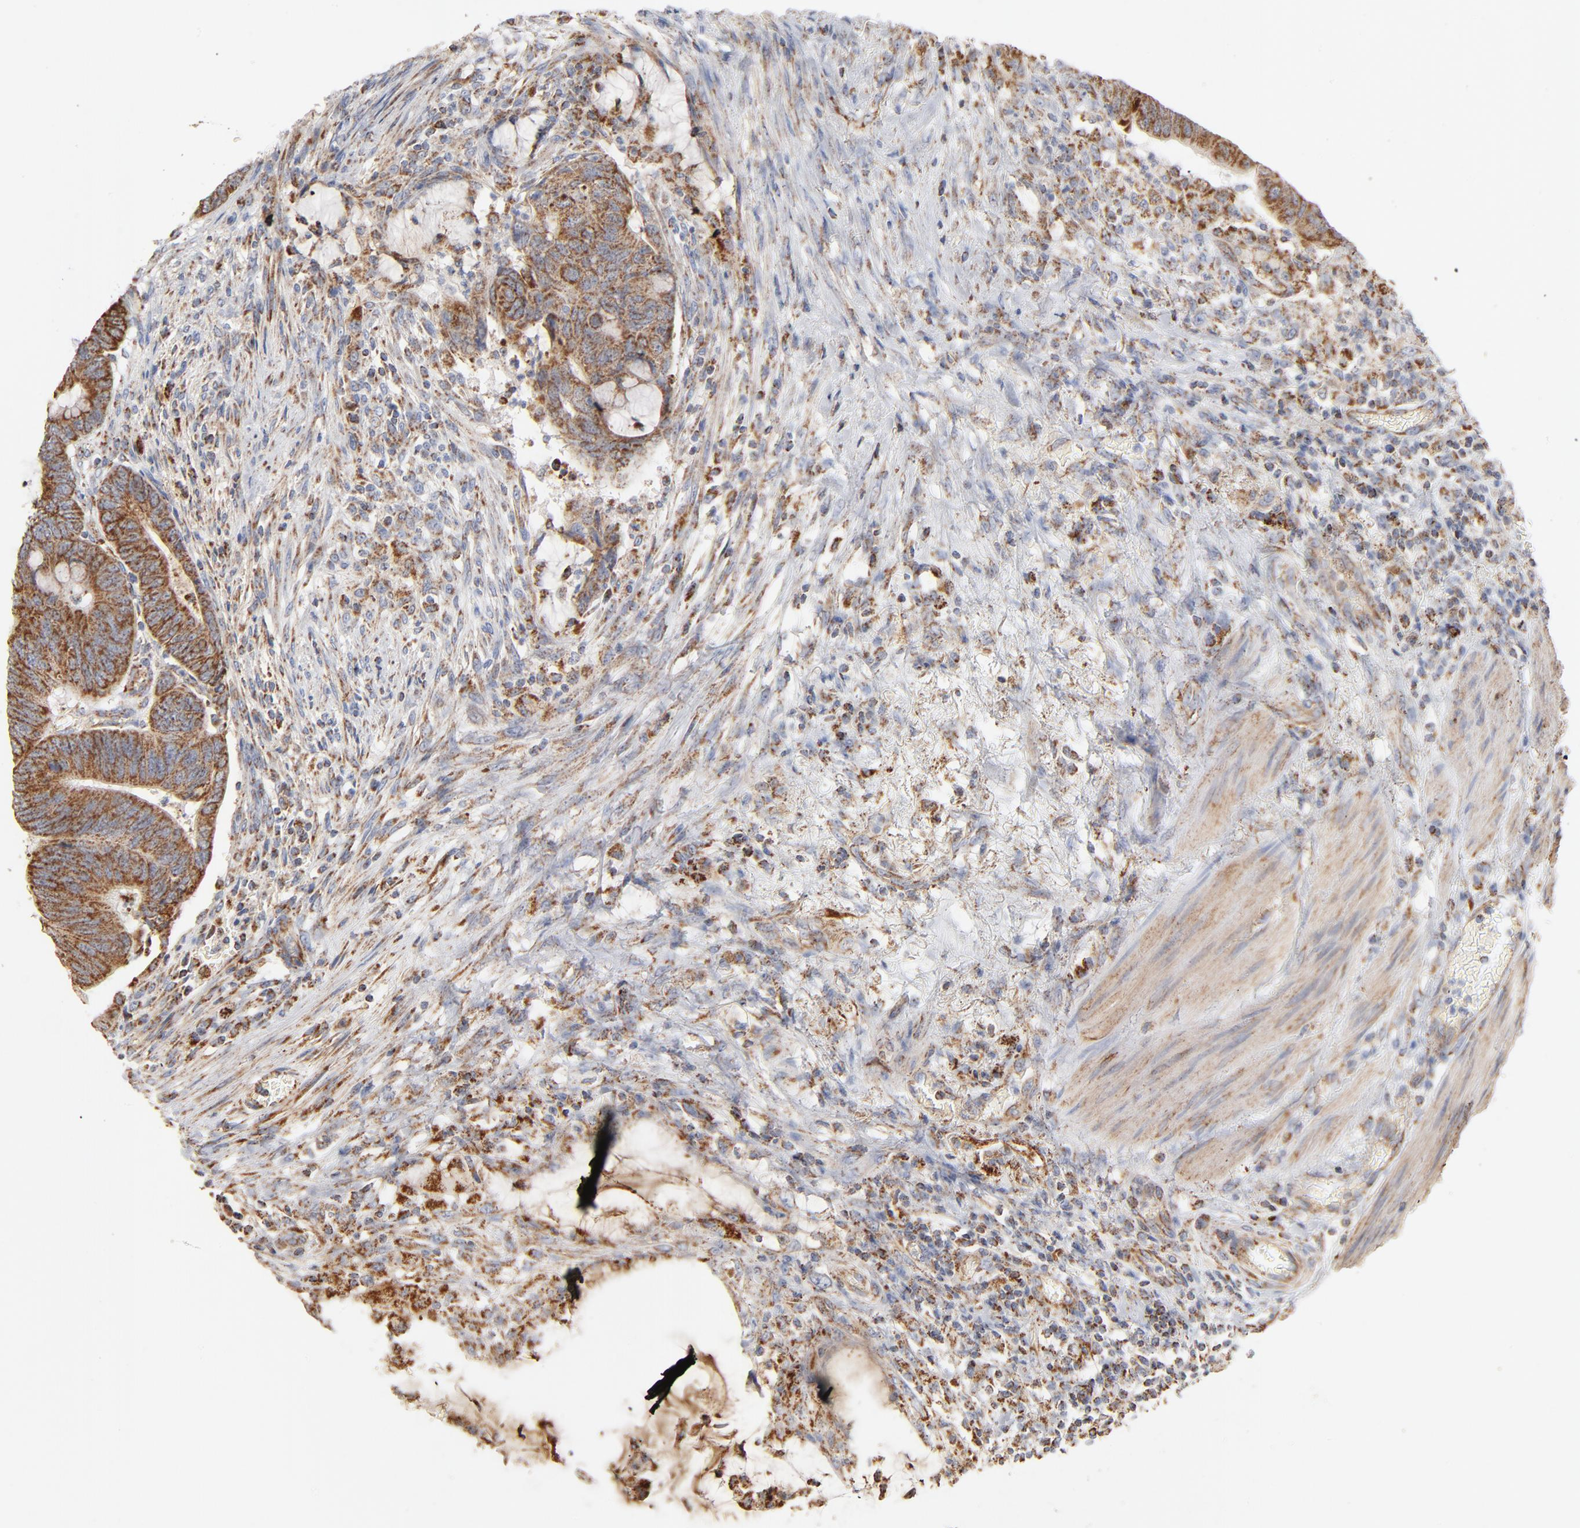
{"staining": {"intensity": "strong", "quantity": ">75%", "location": "cytoplasmic/membranous"}, "tissue": "colorectal cancer", "cell_type": "Tumor cells", "image_type": "cancer", "snomed": [{"axis": "morphology", "description": "Normal tissue, NOS"}, {"axis": "morphology", "description": "Adenocarcinoma, NOS"}, {"axis": "topography", "description": "Rectum"}], "caption": "Human colorectal cancer (adenocarcinoma) stained for a protein (brown) reveals strong cytoplasmic/membranous positive positivity in approximately >75% of tumor cells.", "gene": "UQCRC1", "patient": {"sex": "male", "age": 92}}